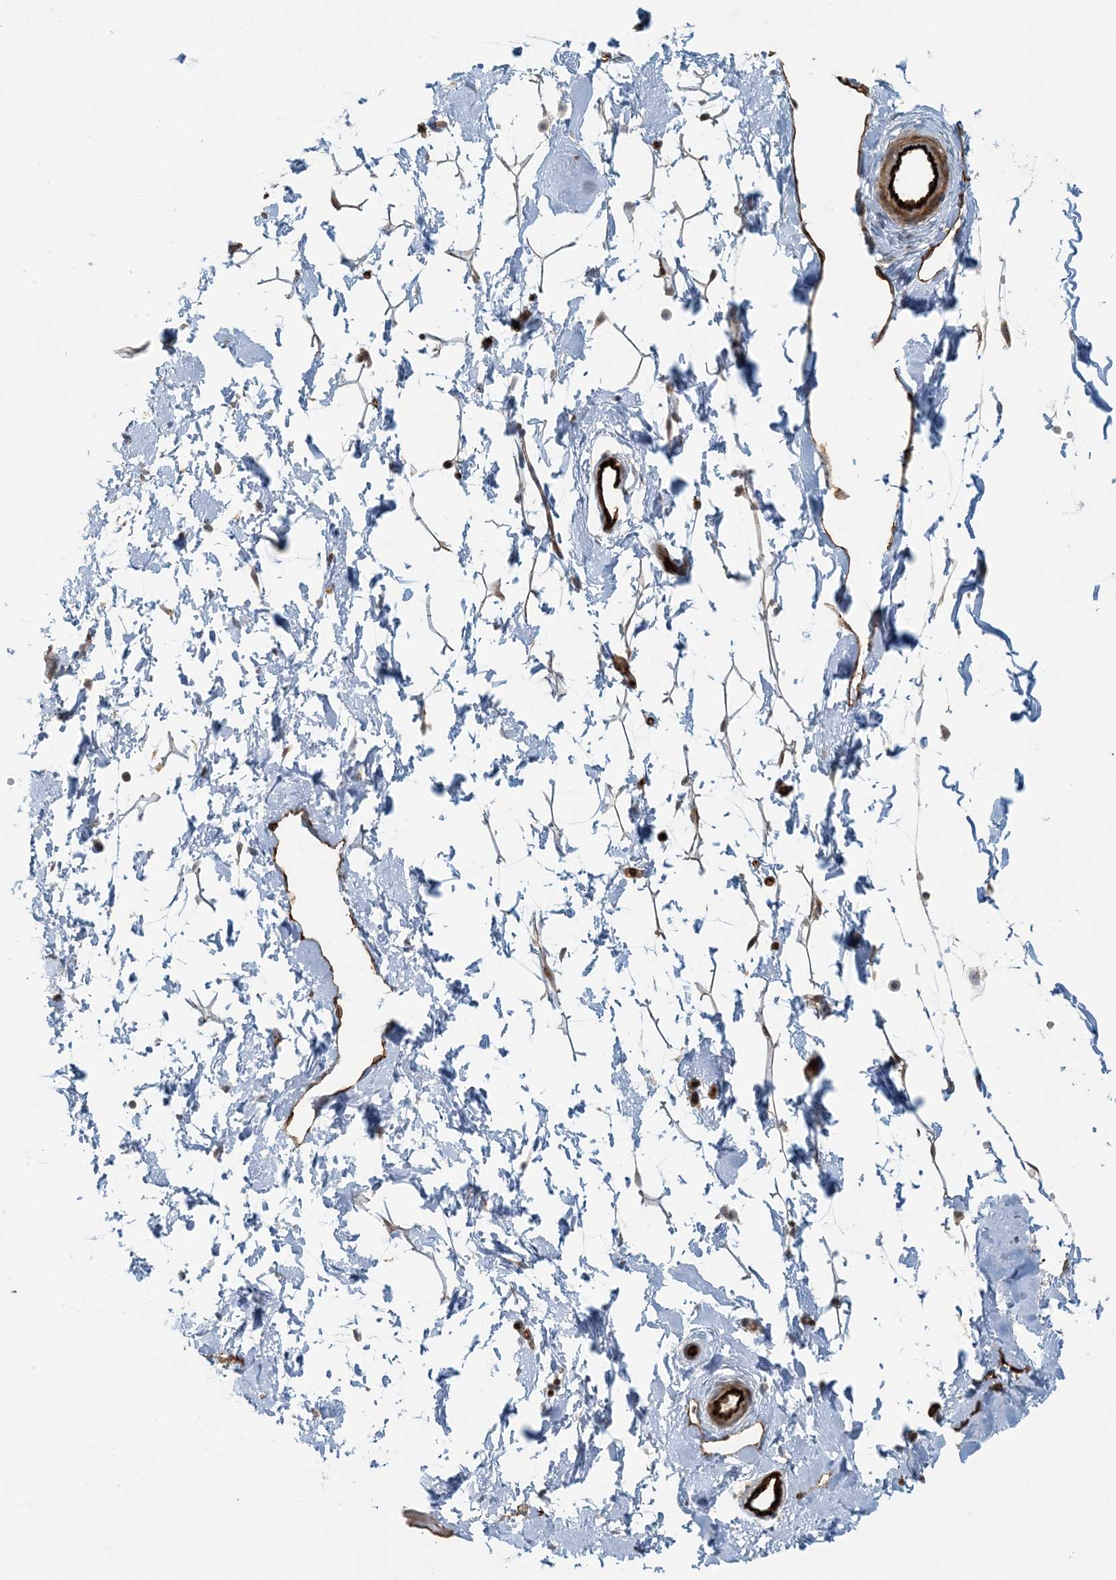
{"staining": {"intensity": "weak", "quantity": "25%-75%", "location": "cytoplasmic/membranous"}, "tissue": "adipose tissue", "cell_type": "Adipocytes", "image_type": "normal", "snomed": [{"axis": "morphology", "description": "Normal tissue, NOS"}, {"axis": "topography", "description": "Breast"}], "caption": "The immunohistochemical stain highlights weak cytoplasmic/membranous staining in adipocytes of normal adipose tissue.", "gene": "BCORL1", "patient": {"sex": "female", "age": 23}}